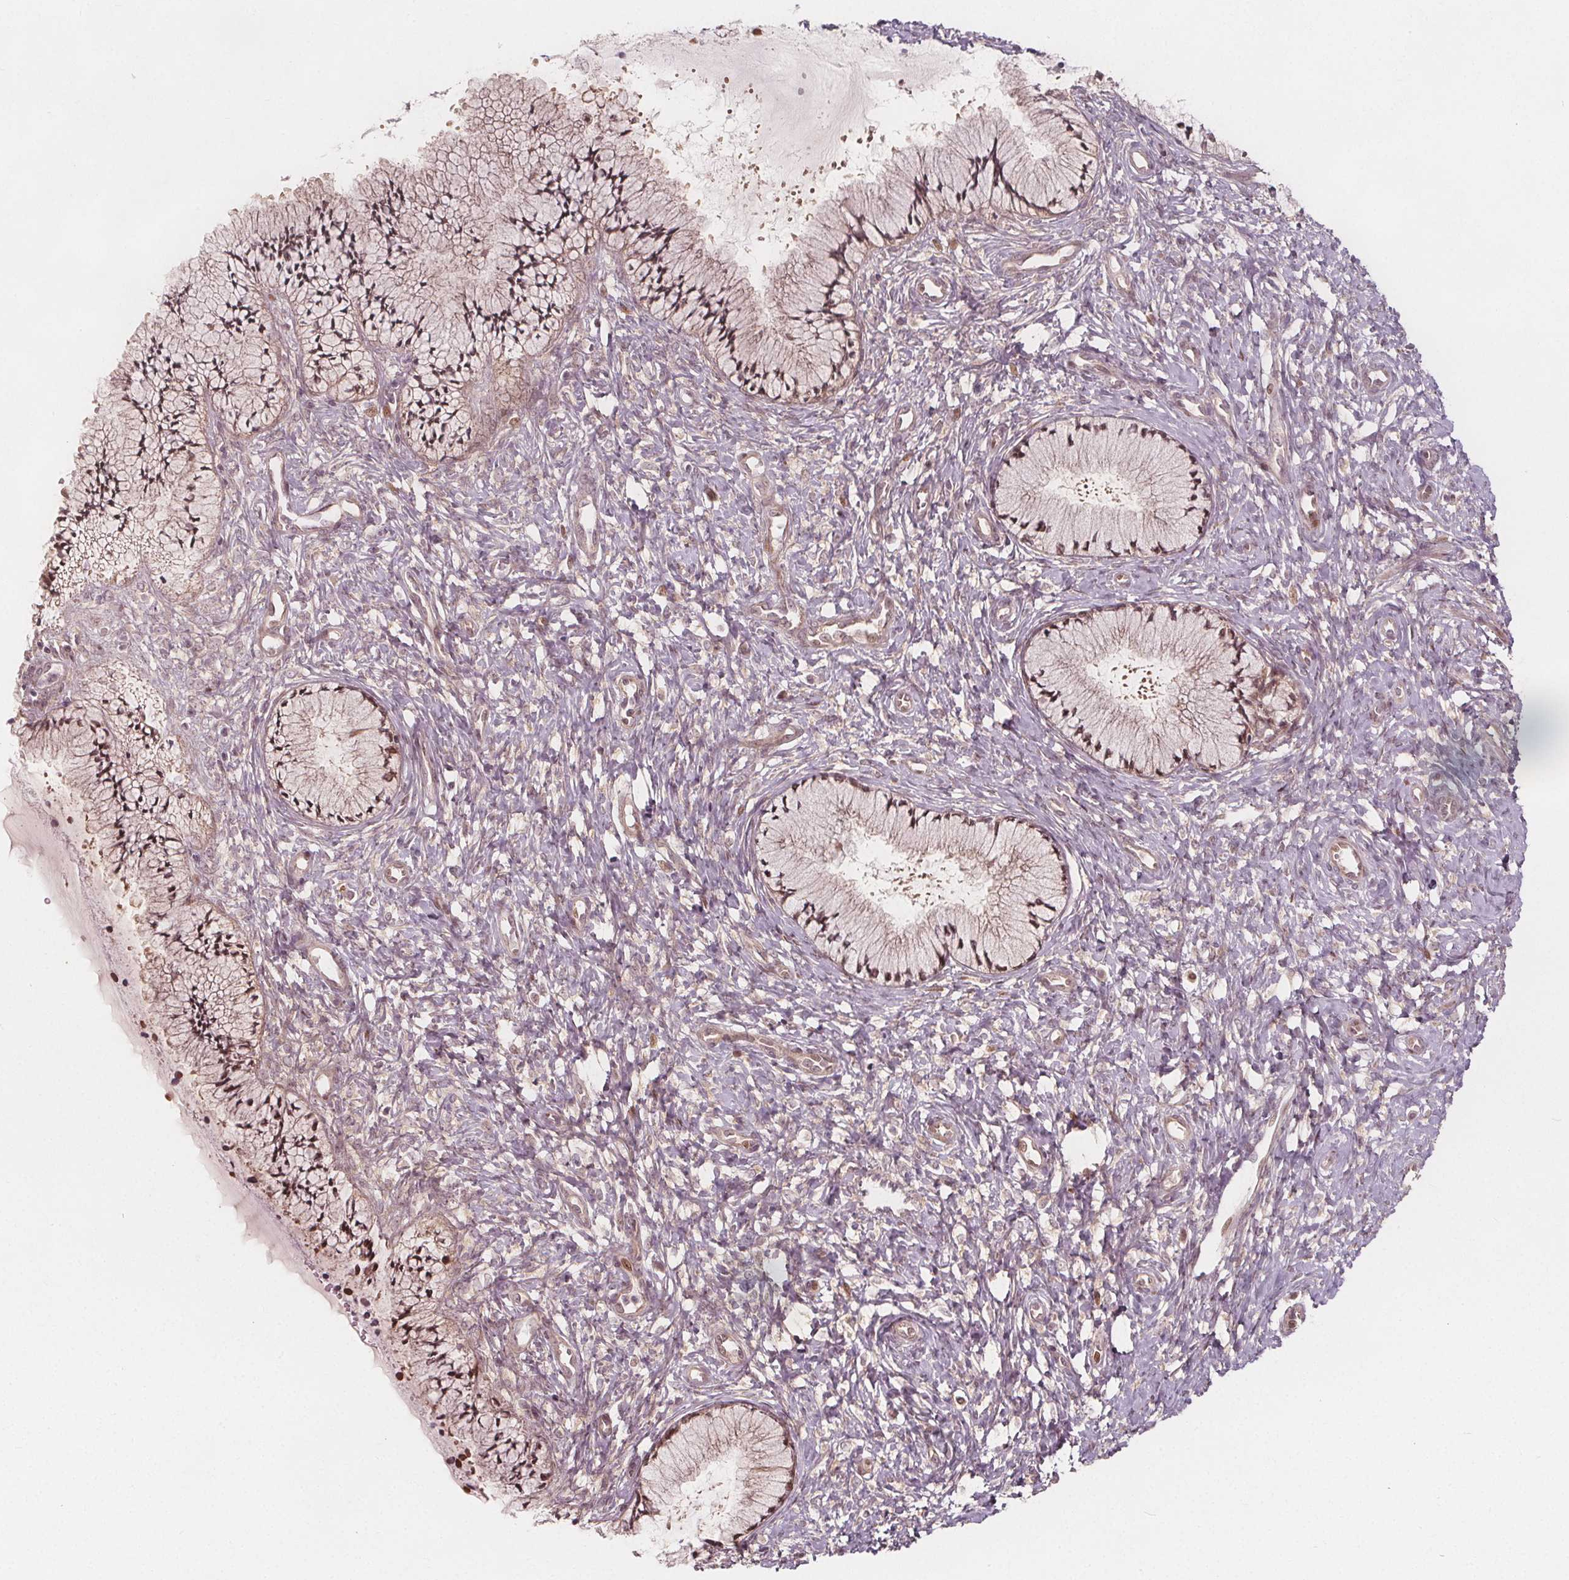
{"staining": {"intensity": "moderate", "quantity": ">75%", "location": "nuclear"}, "tissue": "cervix", "cell_type": "Glandular cells", "image_type": "normal", "snomed": [{"axis": "morphology", "description": "Normal tissue, NOS"}, {"axis": "topography", "description": "Cervix"}], "caption": "The image reveals staining of normal cervix, revealing moderate nuclear protein positivity (brown color) within glandular cells. The staining was performed using DAB to visualize the protein expression in brown, while the nuclei were stained in blue with hematoxylin (Magnification: 20x).", "gene": "AKT1S1", "patient": {"sex": "female", "age": 37}}